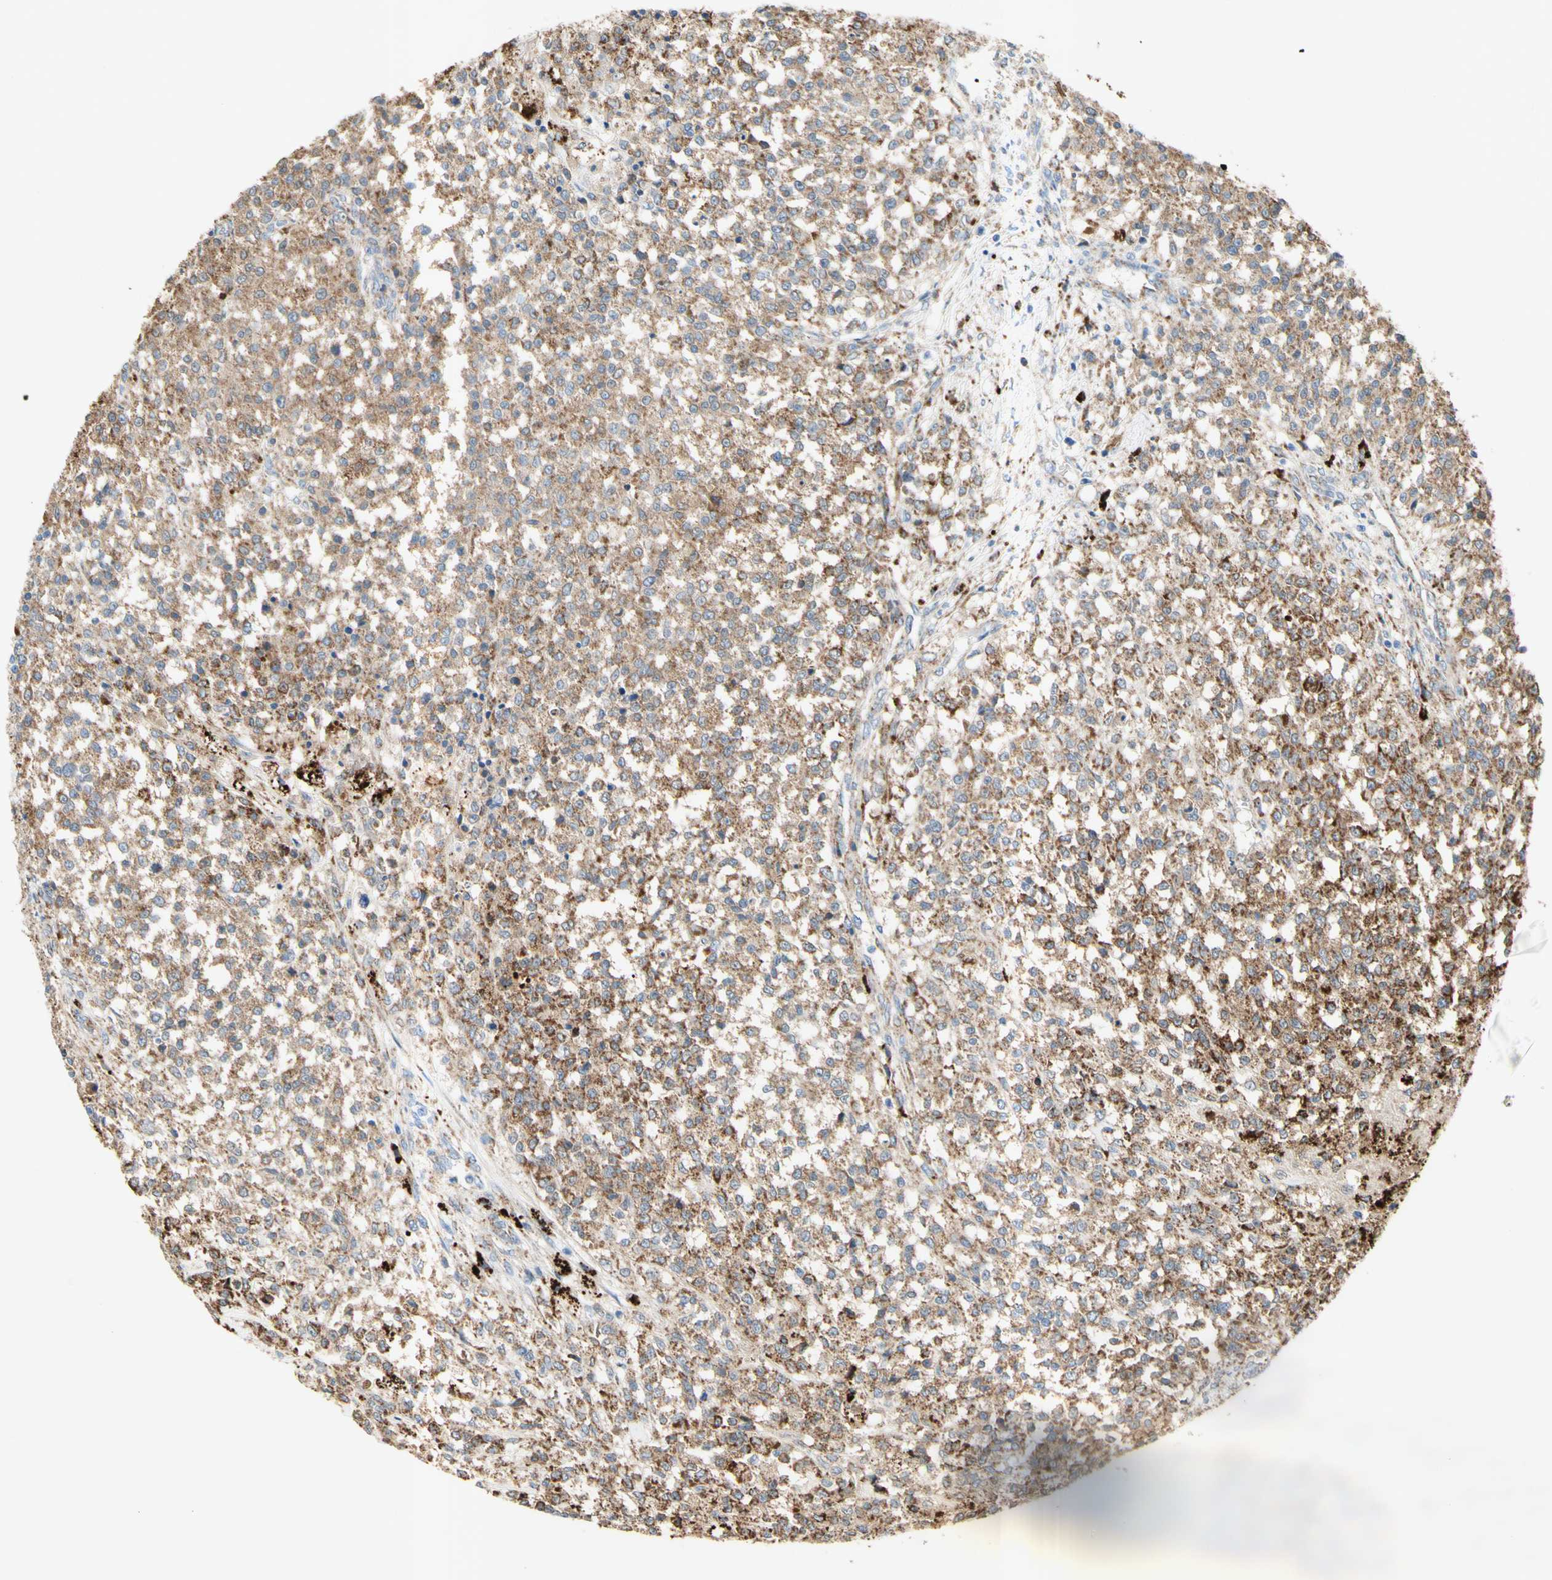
{"staining": {"intensity": "moderate", "quantity": ">75%", "location": "cytoplasmic/membranous"}, "tissue": "testis cancer", "cell_type": "Tumor cells", "image_type": "cancer", "snomed": [{"axis": "morphology", "description": "Seminoma, NOS"}, {"axis": "topography", "description": "Testis"}], "caption": "An immunohistochemistry (IHC) photomicrograph of neoplastic tissue is shown. Protein staining in brown labels moderate cytoplasmic/membranous positivity in testis cancer (seminoma) within tumor cells. (DAB = brown stain, brightfield microscopy at high magnification).", "gene": "URB2", "patient": {"sex": "male", "age": 59}}